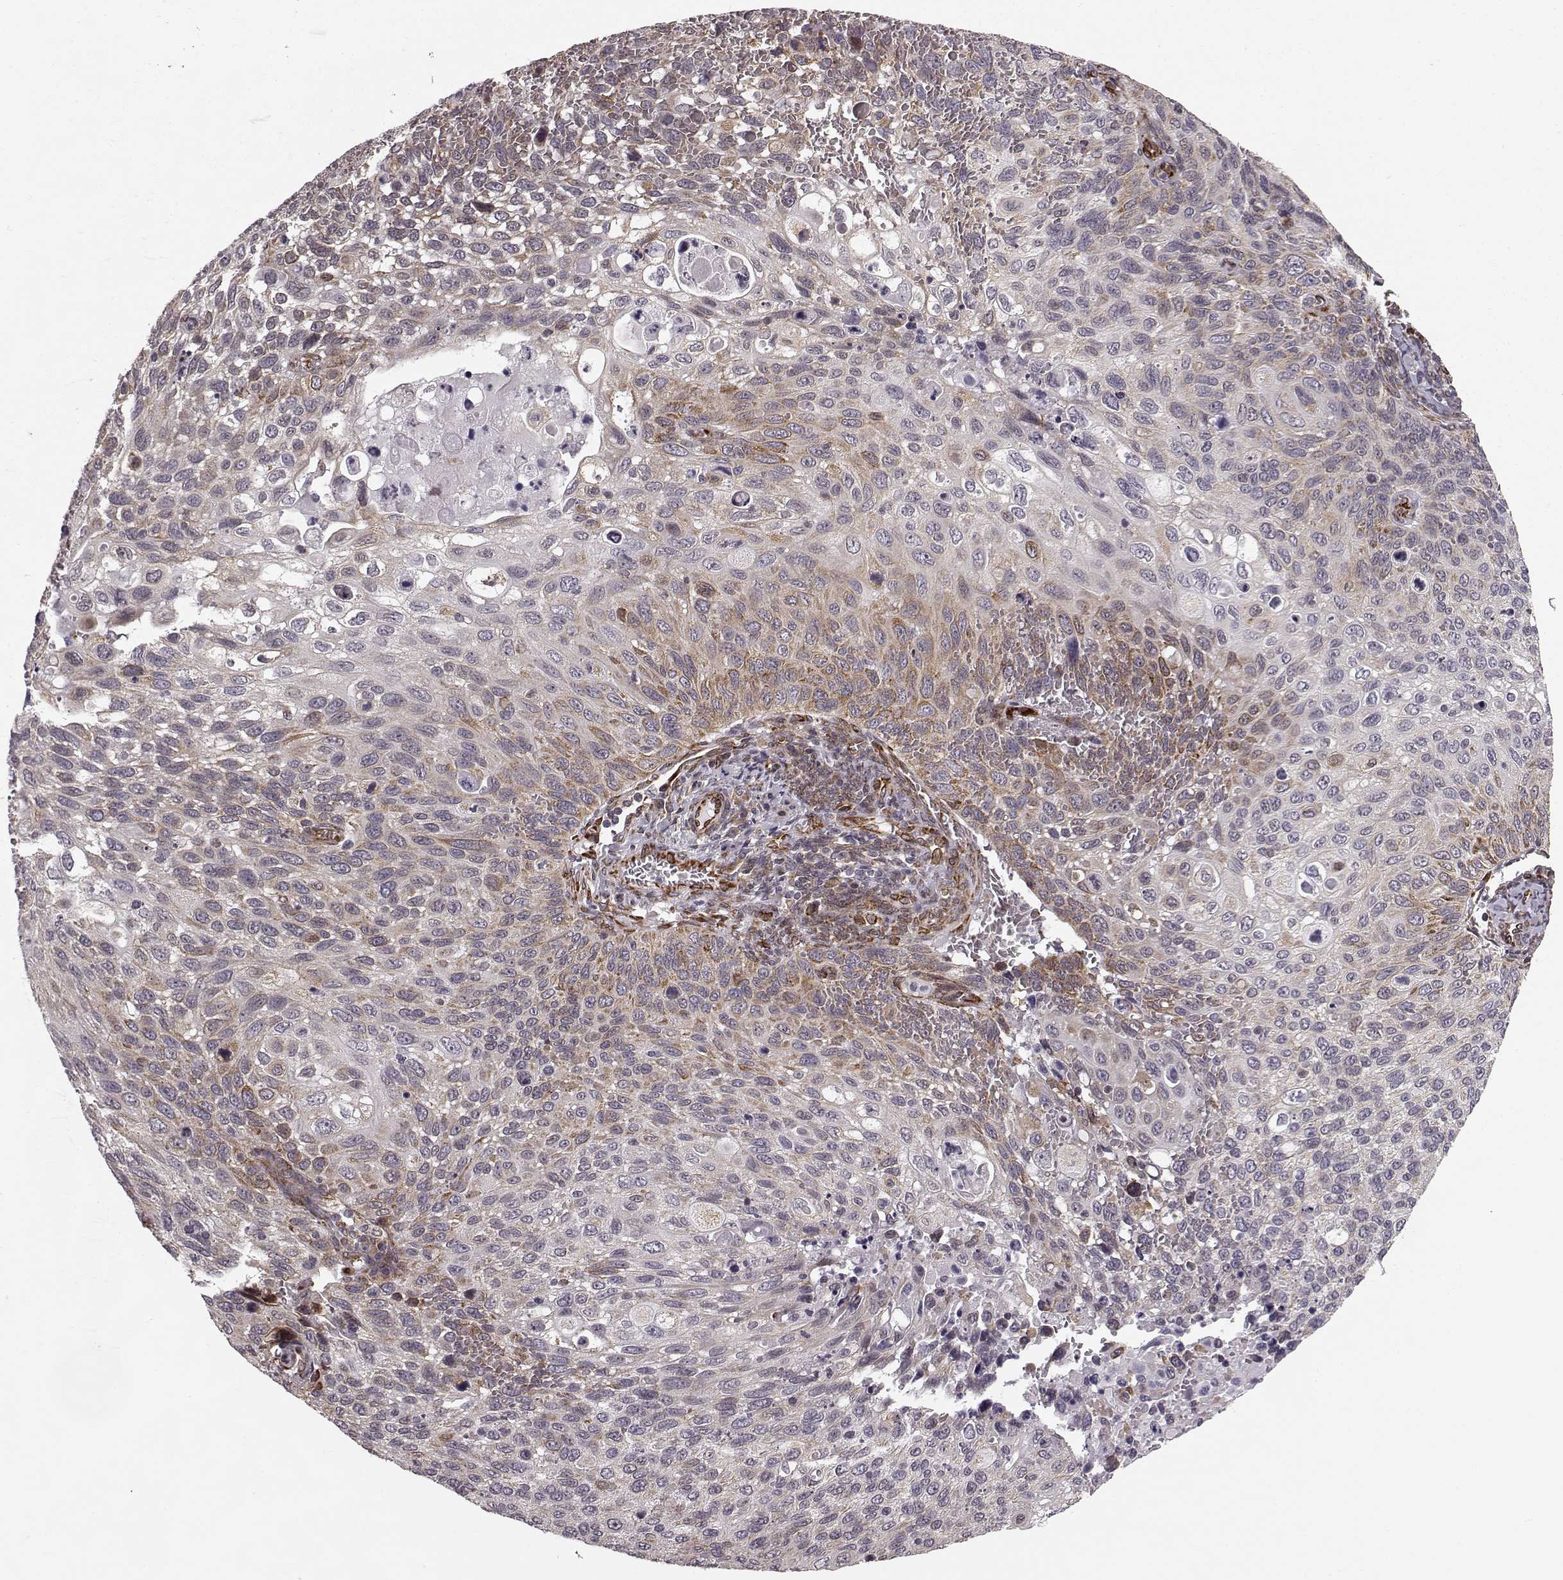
{"staining": {"intensity": "moderate", "quantity": "<25%", "location": "cytoplasmic/membranous"}, "tissue": "cervical cancer", "cell_type": "Tumor cells", "image_type": "cancer", "snomed": [{"axis": "morphology", "description": "Squamous cell carcinoma, NOS"}, {"axis": "topography", "description": "Cervix"}], "caption": "IHC image of neoplastic tissue: squamous cell carcinoma (cervical) stained using immunohistochemistry displays low levels of moderate protein expression localized specifically in the cytoplasmic/membranous of tumor cells, appearing as a cytoplasmic/membranous brown color.", "gene": "TMEM14A", "patient": {"sex": "female", "age": 70}}